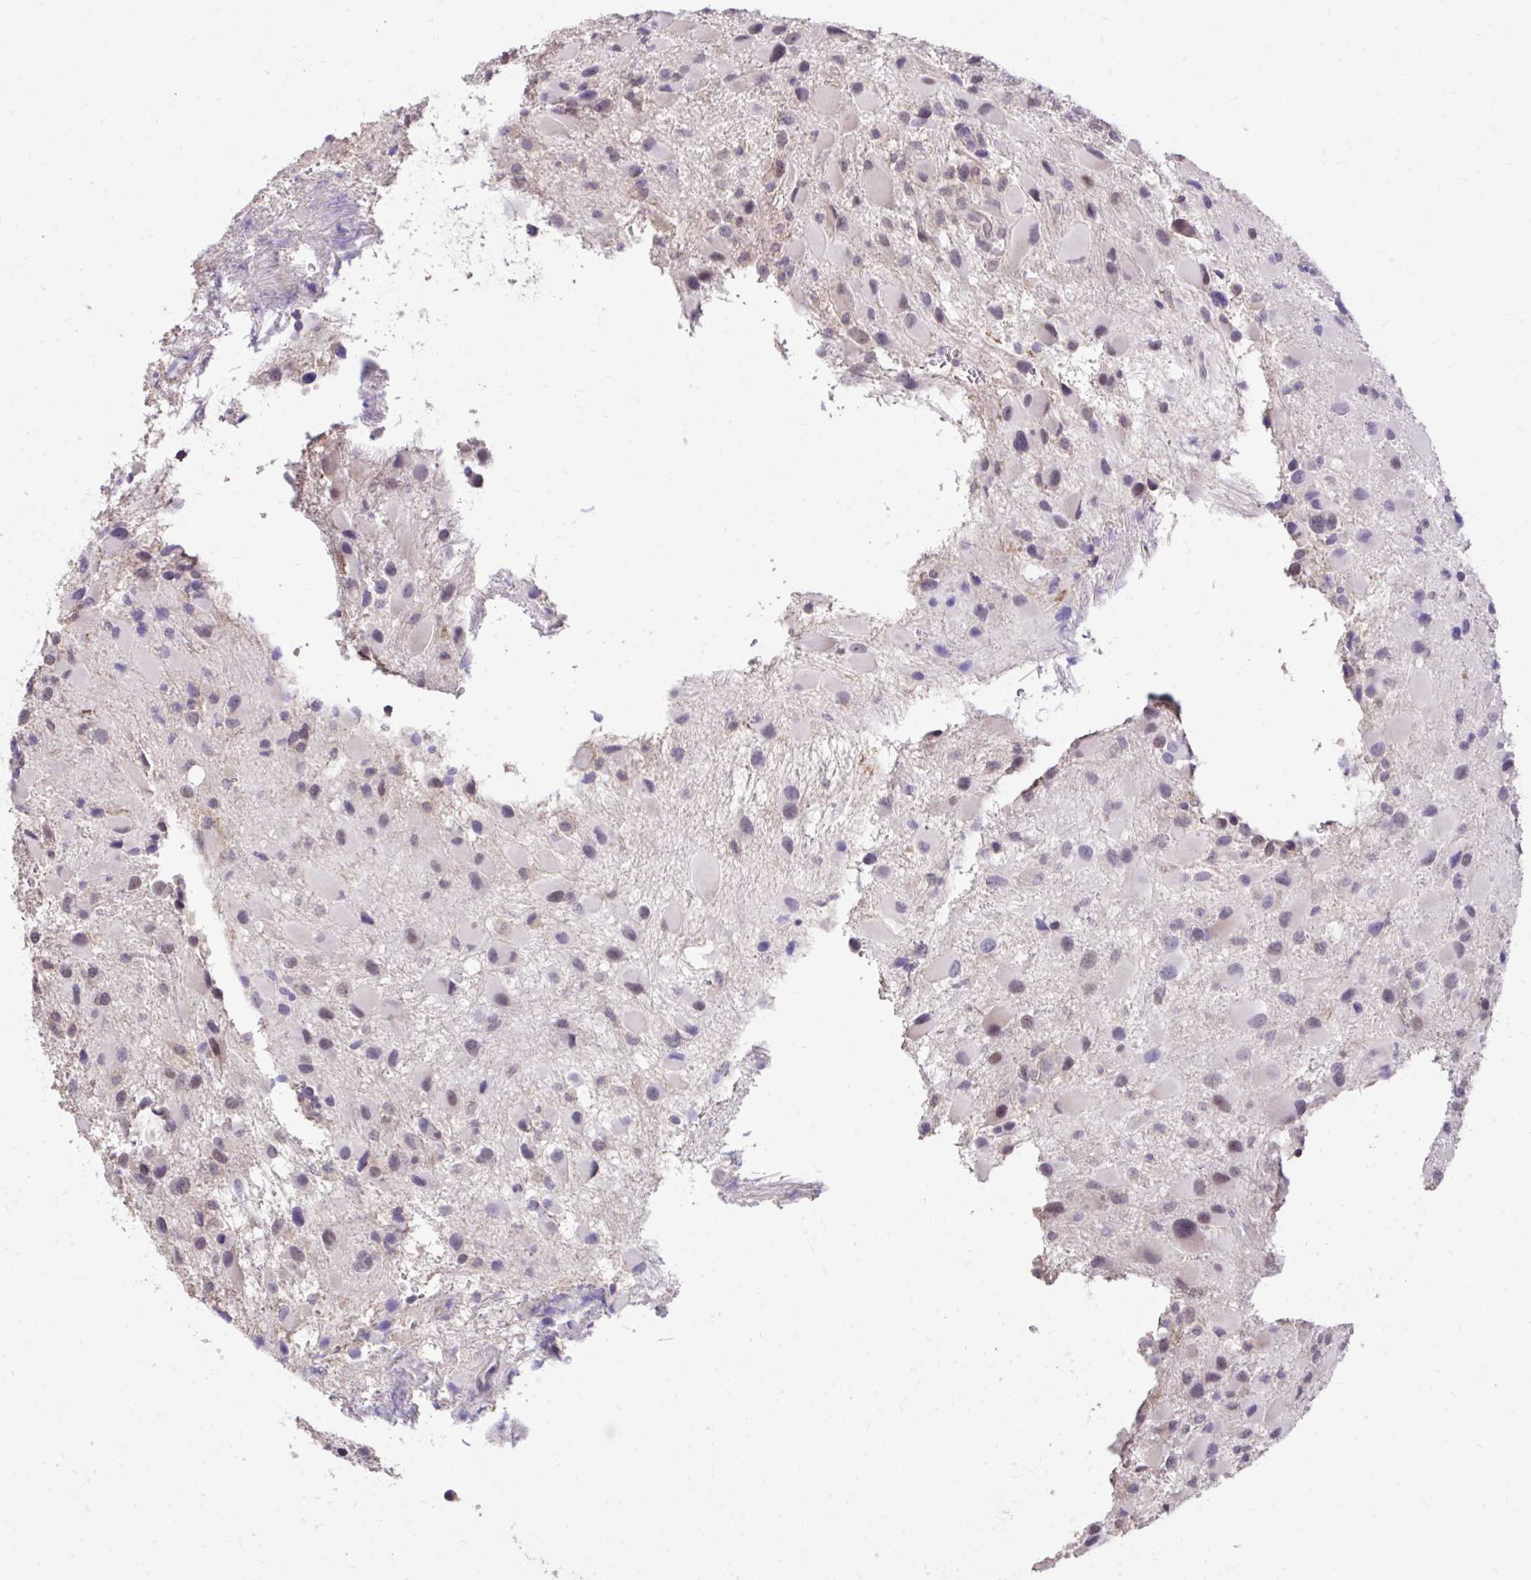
{"staining": {"intensity": "weak", "quantity": "25%-75%", "location": "nuclear"}, "tissue": "glioma", "cell_type": "Tumor cells", "image_type": "cancer", "snomed": [{"axis": "morphology", "description": "Glioma, malignant, High grade"}, {"axis": "topography", "description": "Brain"}], "caption": "Immunohistochemical staining of high-grade glioma (malignant) displays low levels of weak nuclear expression in about 25%-75% of tumor cells.", "gene": "IGFL2", "patient": {"sex": "female", "age": 40}}